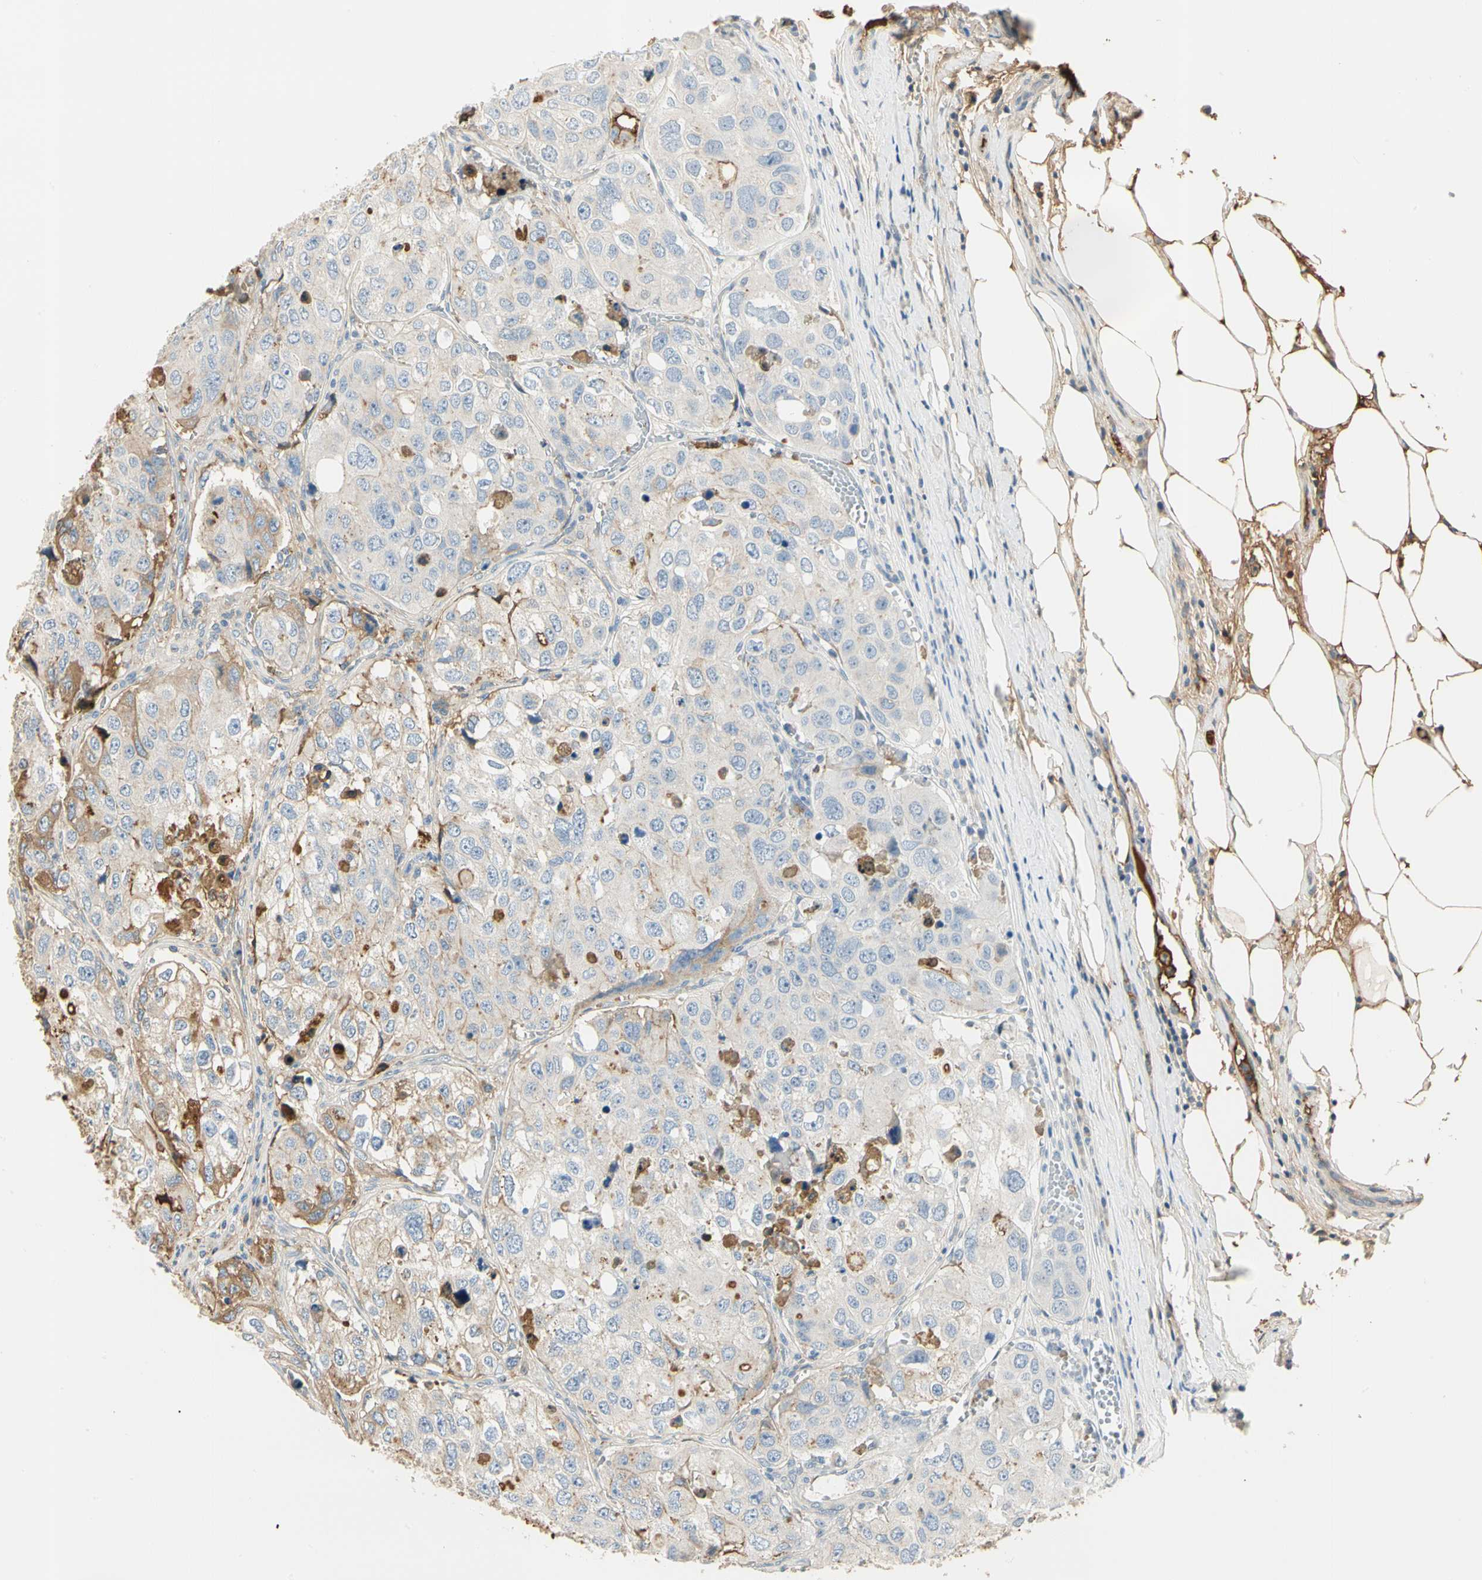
{"staining": {"intensity": "moderate", "quantity": ">75%", "location": "cytoplasmic/membranous"}, "tissue": "urothelial cancer", "cell_type": "Tumor cells", "image_type": "cancer", "snomed": [{"axis": "morphology", "description": "Urothelial carcinoma, High grade"}, {"axis": "topography", "description": "Lymph node"}, {"axis": "topography", "description": "Urinary bladder"}], "caption": "Protein staining of urothelial cancer tissue demonstrates moderate cytoplasmic/membranous expression in approximately >75% of tumor cells.", "gene": "LAMB3", "patient": {"sex": "male", "age": 51}}